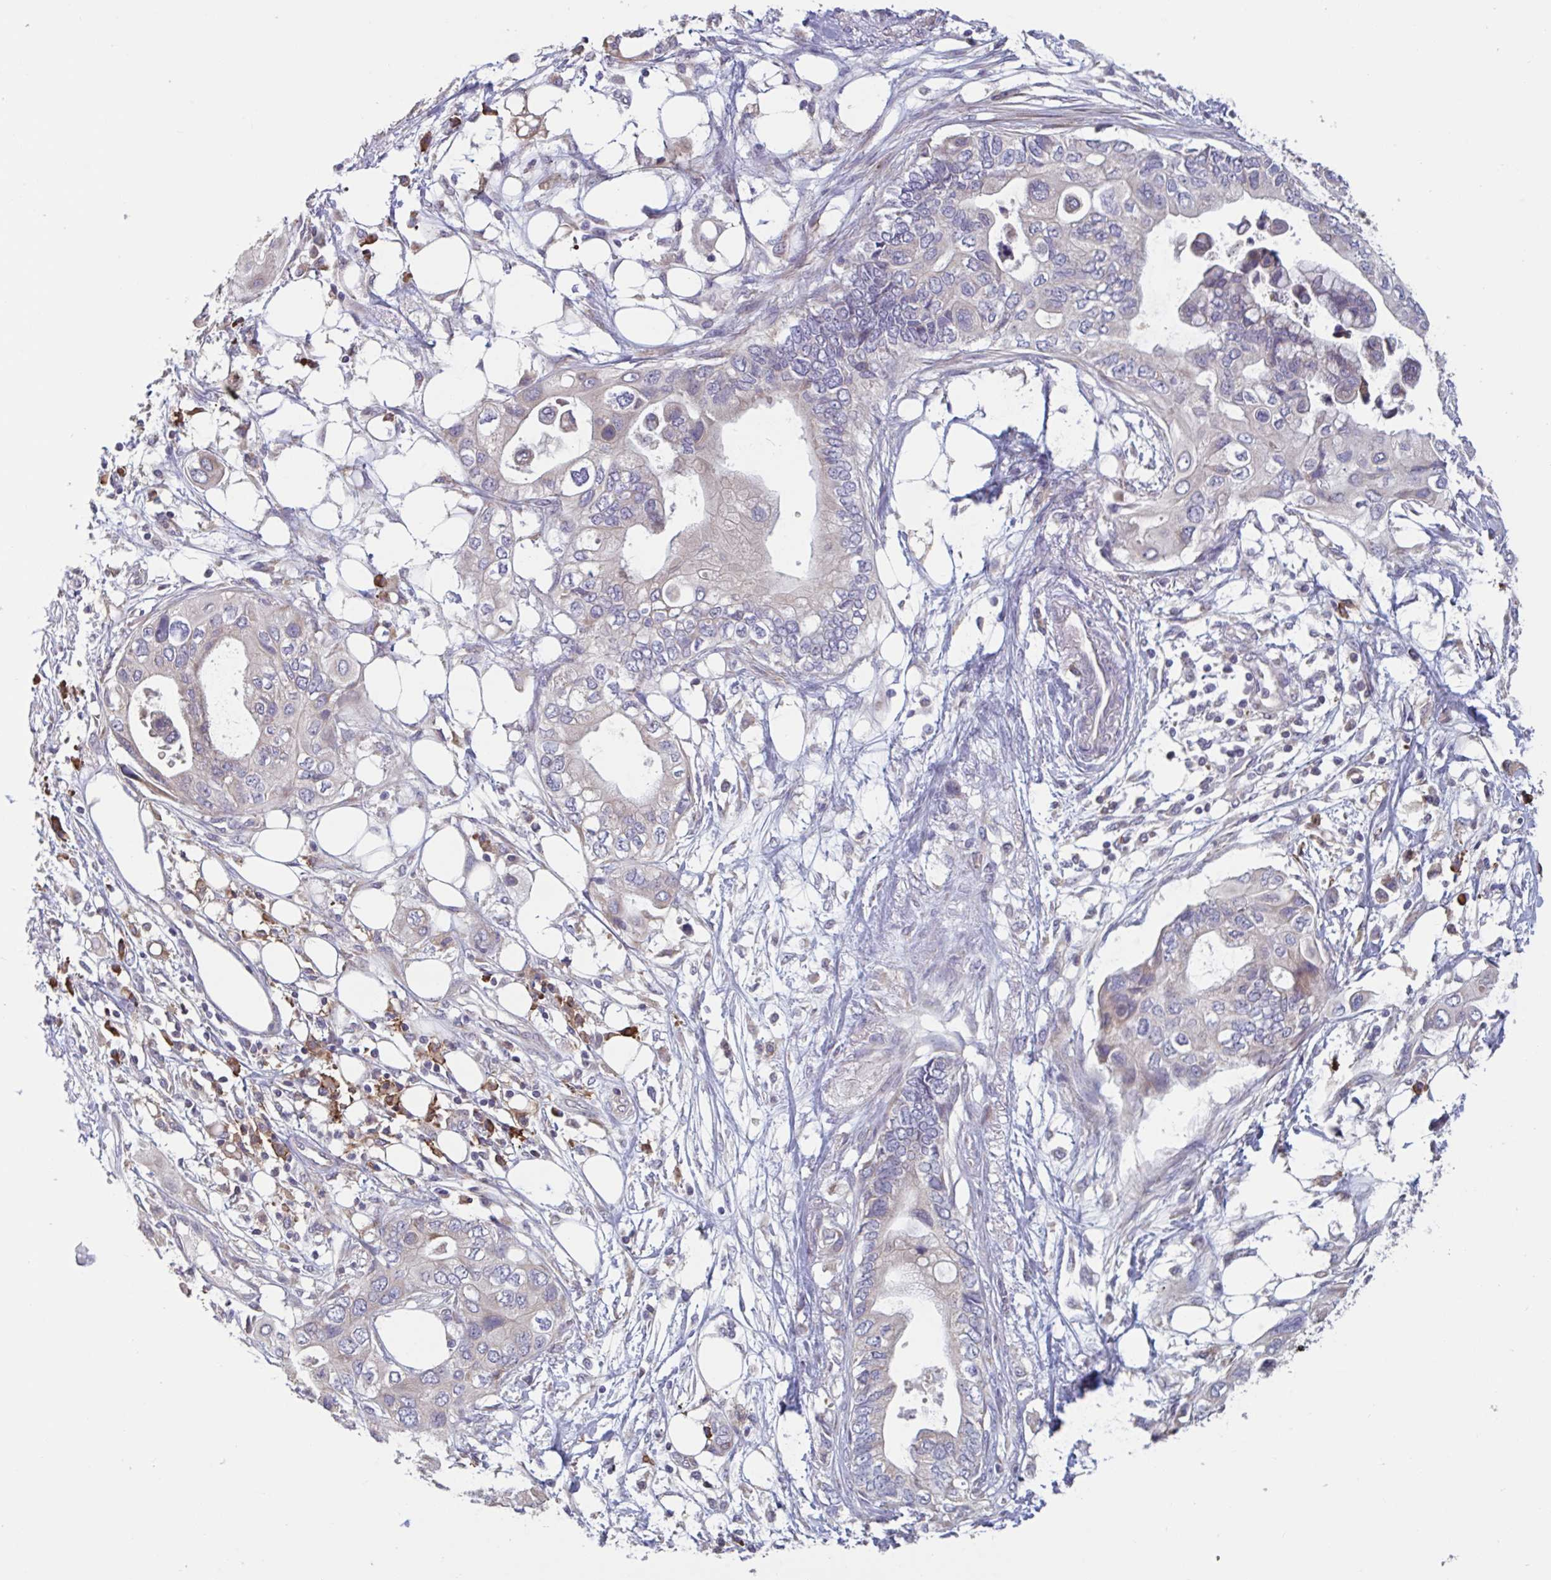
{"staining": {"intensity": "negative", "quantity": "none", "location": "none"}, "tissue": "pancreatic cancer", "cell_type": "Tumor cells", "image_type": "cancer", "snomed": [{"axis": "morphology", "description": "Adenocarcinoma, NOS"}, {"axis": "topography", "description": "Pancreas"}], "caption": "Histopathology image shows no significant protein staining in tumor cells of adenocarcinoma (pancreatic). Brightfield microscopy of immunohistochemistry (IHC) stained with DAB (brown) and hematoxylin (blue), captured at high magnification.", "gene": "CD1E", "patient": {"sex": "female", "age": 63}}